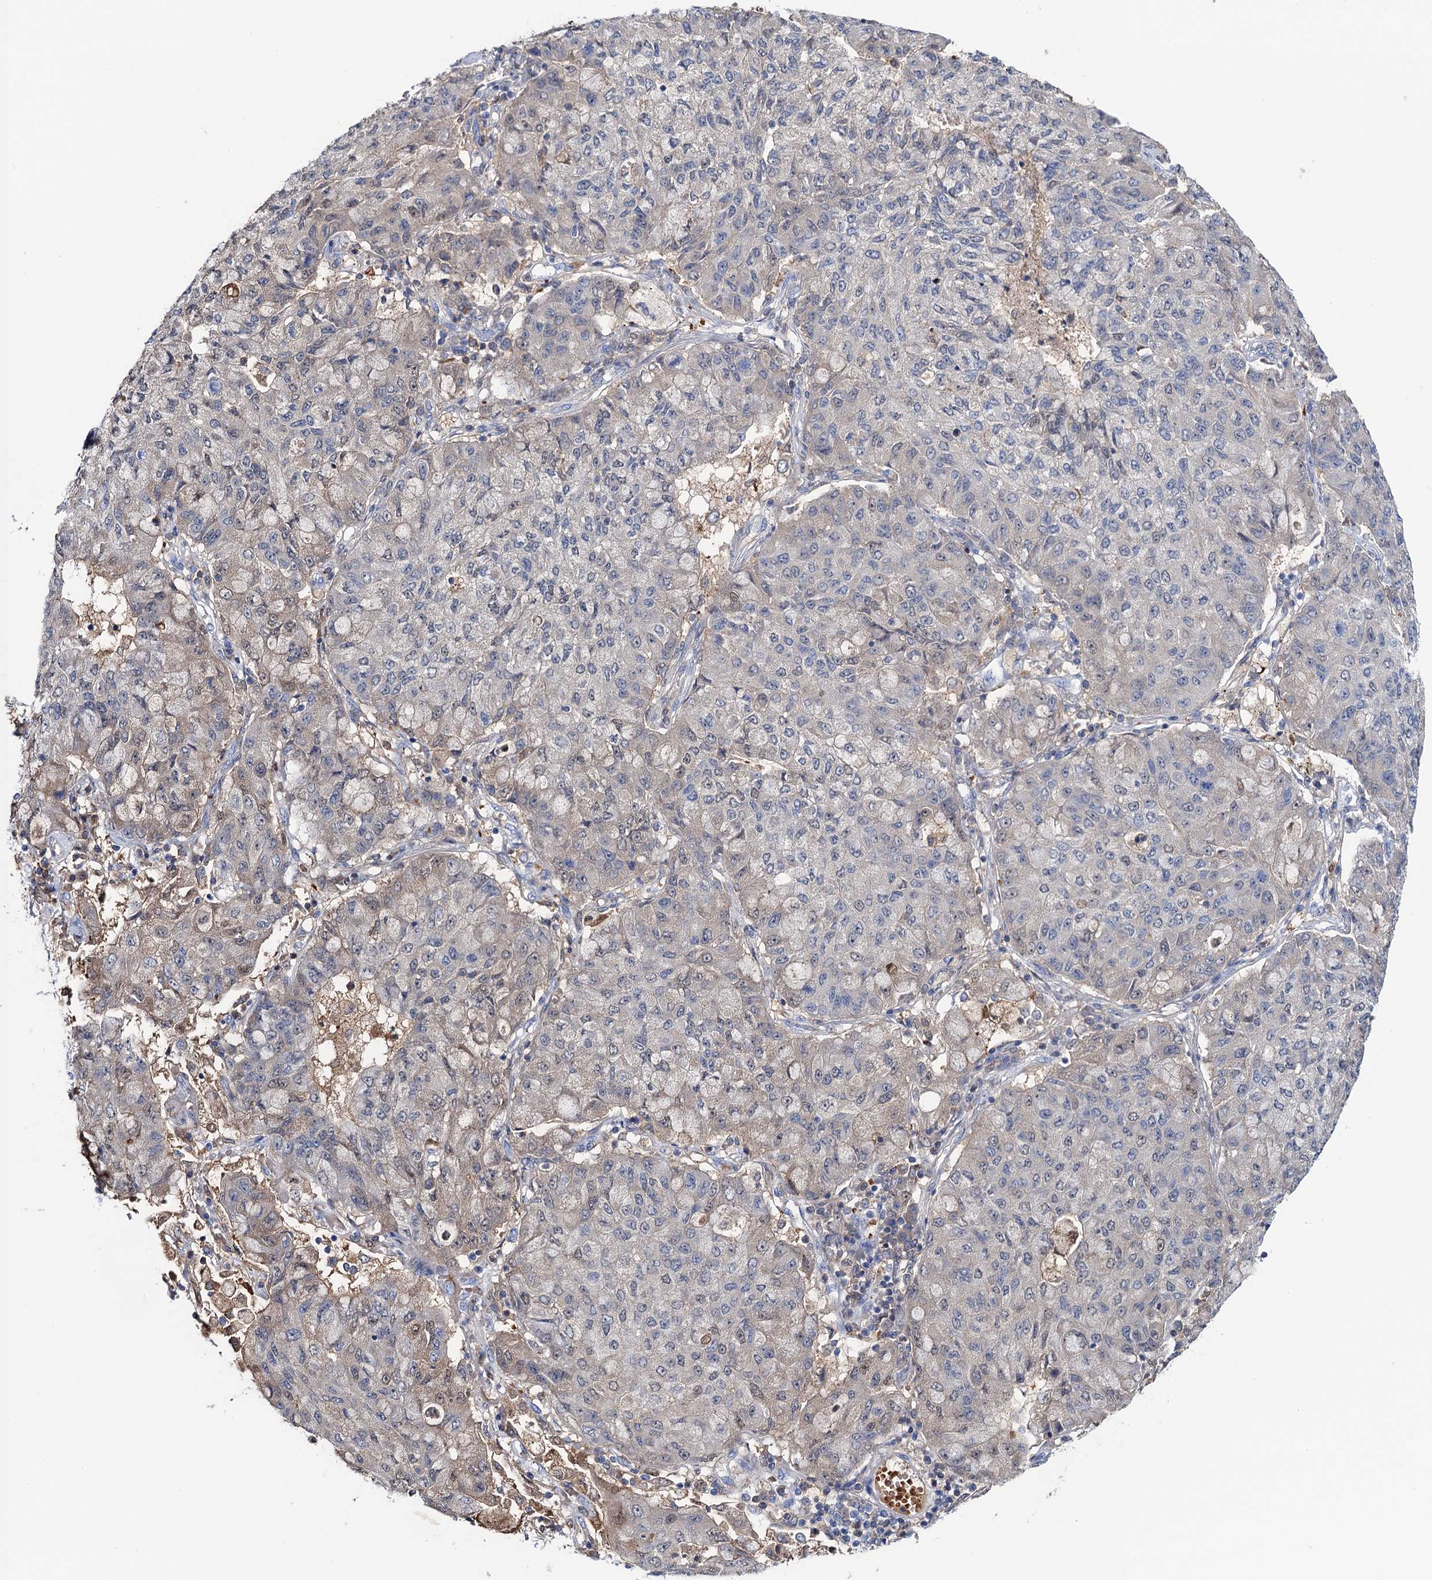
{"staining": {"intensity": "negative", "quantity": "none", "location": "none"}, "tissue": "lung cancer", "cell_type": "Tumor cells", "image_type": "cancer", "snomed": [{"axis": "morphology", "description": "Squamous cell carcinoma, NOS"}, {"axis": "topography", "description": "Lung"}], "caption": "Human lung squamous cell carcinoma stained for a protein using immunohistochemistry (IHC) shows no staining in tumor cells.", "gene": "FAH", "patient": {"sex": "male", "age": 74}}